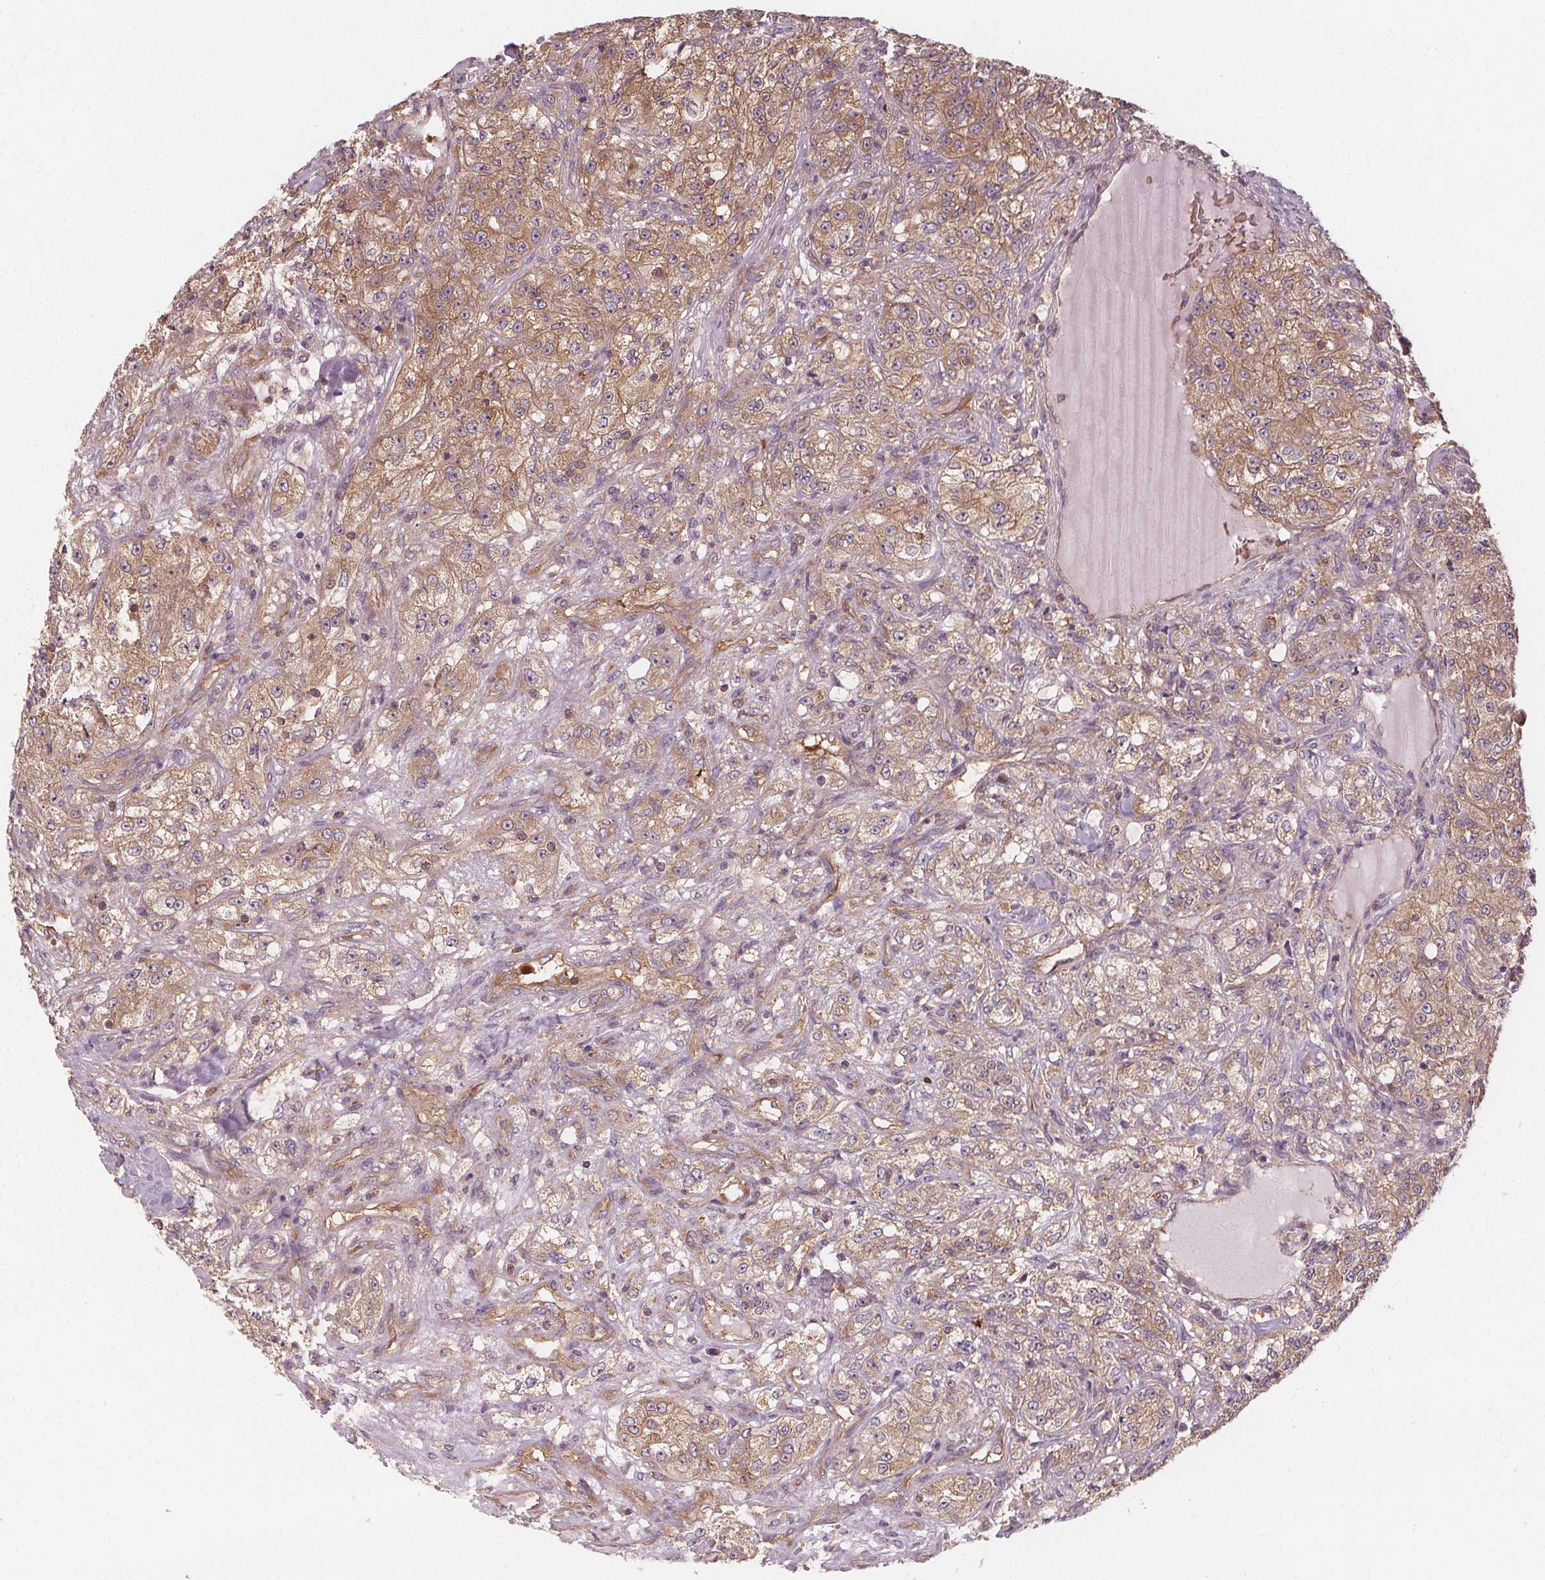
{"staining": {"intensity": "moderate", "quantity": ">75%", "location": "cytoplasmic/membranous"}, "tissue": "renal cancer", "cell_type": "Tumor cells", "image_type": "cancer", "snomed": [{"axis": "morphology", "description": "Adenocarcinoma, NOS"}, {"axis": "topography", "description": "Kidney"}], "caption": "IHC histopathology image of neoplastic tissue: renal cancer (adenocarcinoma) stained using immunohistochemistry exhibits medium levels of moderate protein expression localized specifically in the cytoplasmic/membranous of tumor cells, appearing as a cytoplasmic/membranous brown color.", "gene": "EIF3D", "patient": {"sex": "female", "age": 63}}